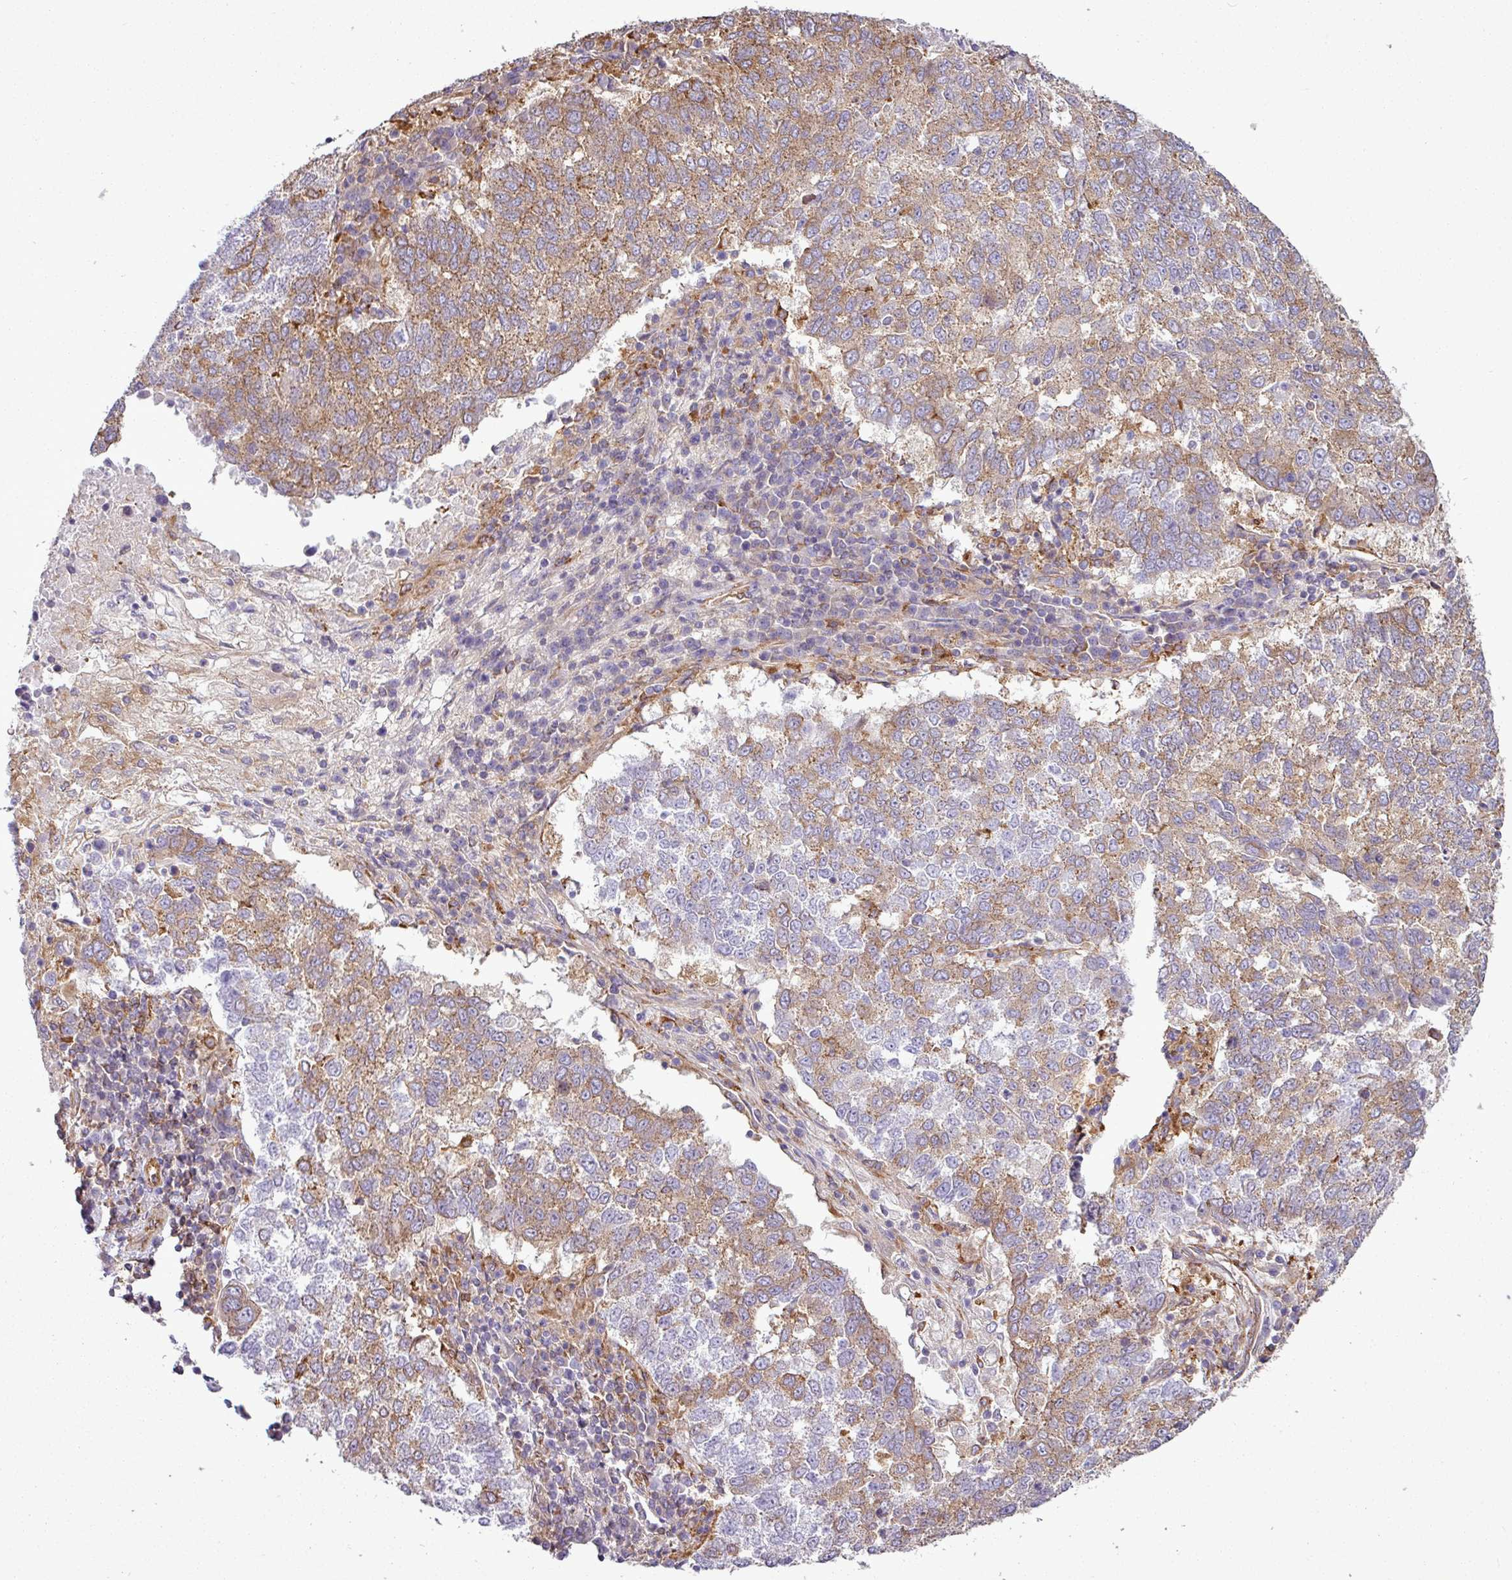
{"staining": {"intensity": "moderate", "quantity": "25%-75%", "location": "cytoplasmic/membranous"}, "tissue": "lung cancer", "cell_type": "Tumor cells", "image_type": "cancer", "snomed": [{"axis": "morphology", "description": "Squamous cell carcinoma, NOS"}, {"axis": "topography", "description": "Lung"}], "caption": "DAB immunohistochemical staining of human squamous cell carcinoma (lung) reveals moderate cytoplasmic/membranous protein positivity in about 25%-75% of tumor cells. (Brightfield microscopy of DAB IHC at high magnification).", "gene": "PACSIN2", "patient": {"sex": "male", "age": 73}}